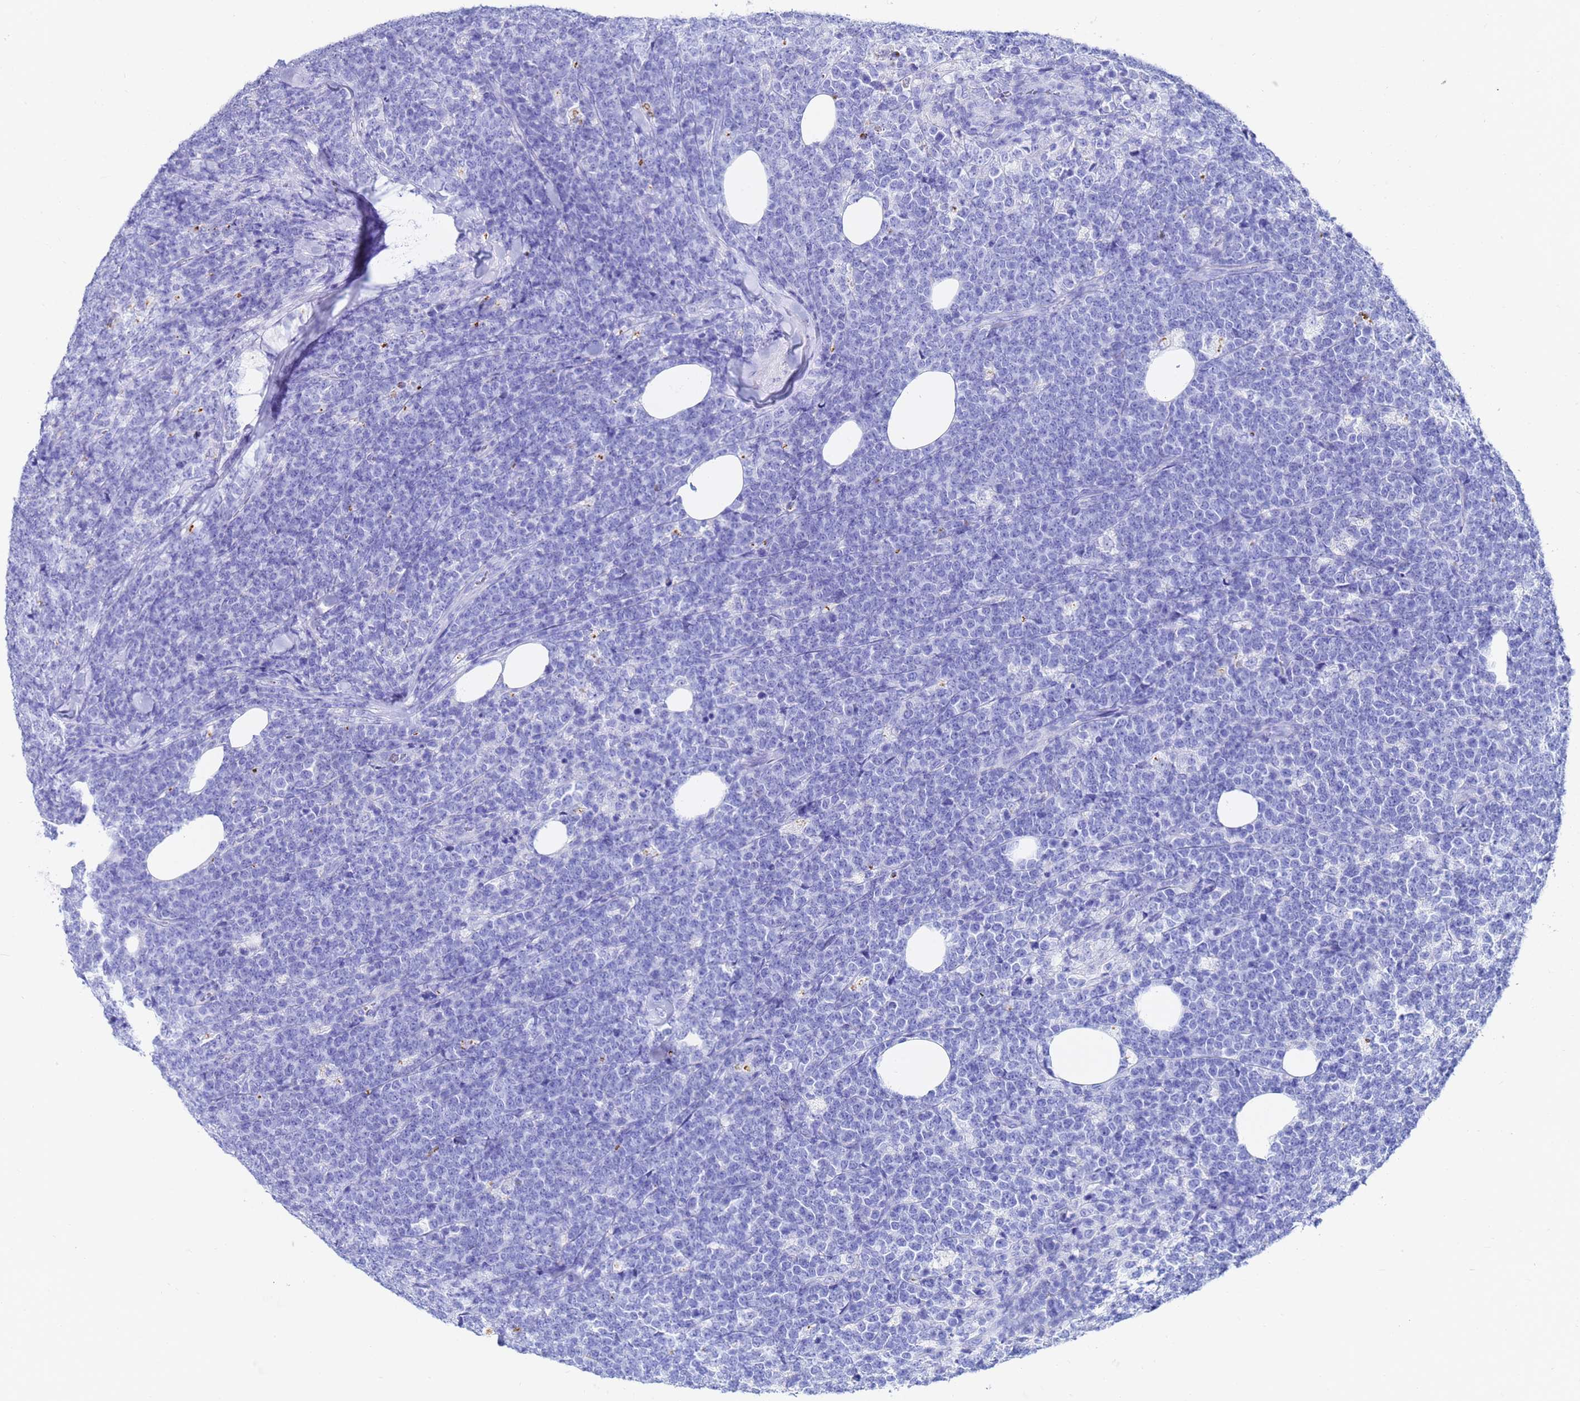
{"staining": {"intensity": "negative", "quantity": "none", "location": "none"}, "tissue": "lymphoma", "cell_type": "Tumor cells", "image_type": "cancer", "snomed": [{"axis": "morphology", "description": "Malignant lymphoma, non-Hodgkin's type, High grade"}, {"axis": "topography", "description": "Small intestine"}], "caption": "Tumor cells show no significant protein positivity in lymphoma. (Immunohistochemistry, brightfield microscopy, high magnification).", "gene": "C2orf72", "patient": {"sex": "male", "age": 8}}